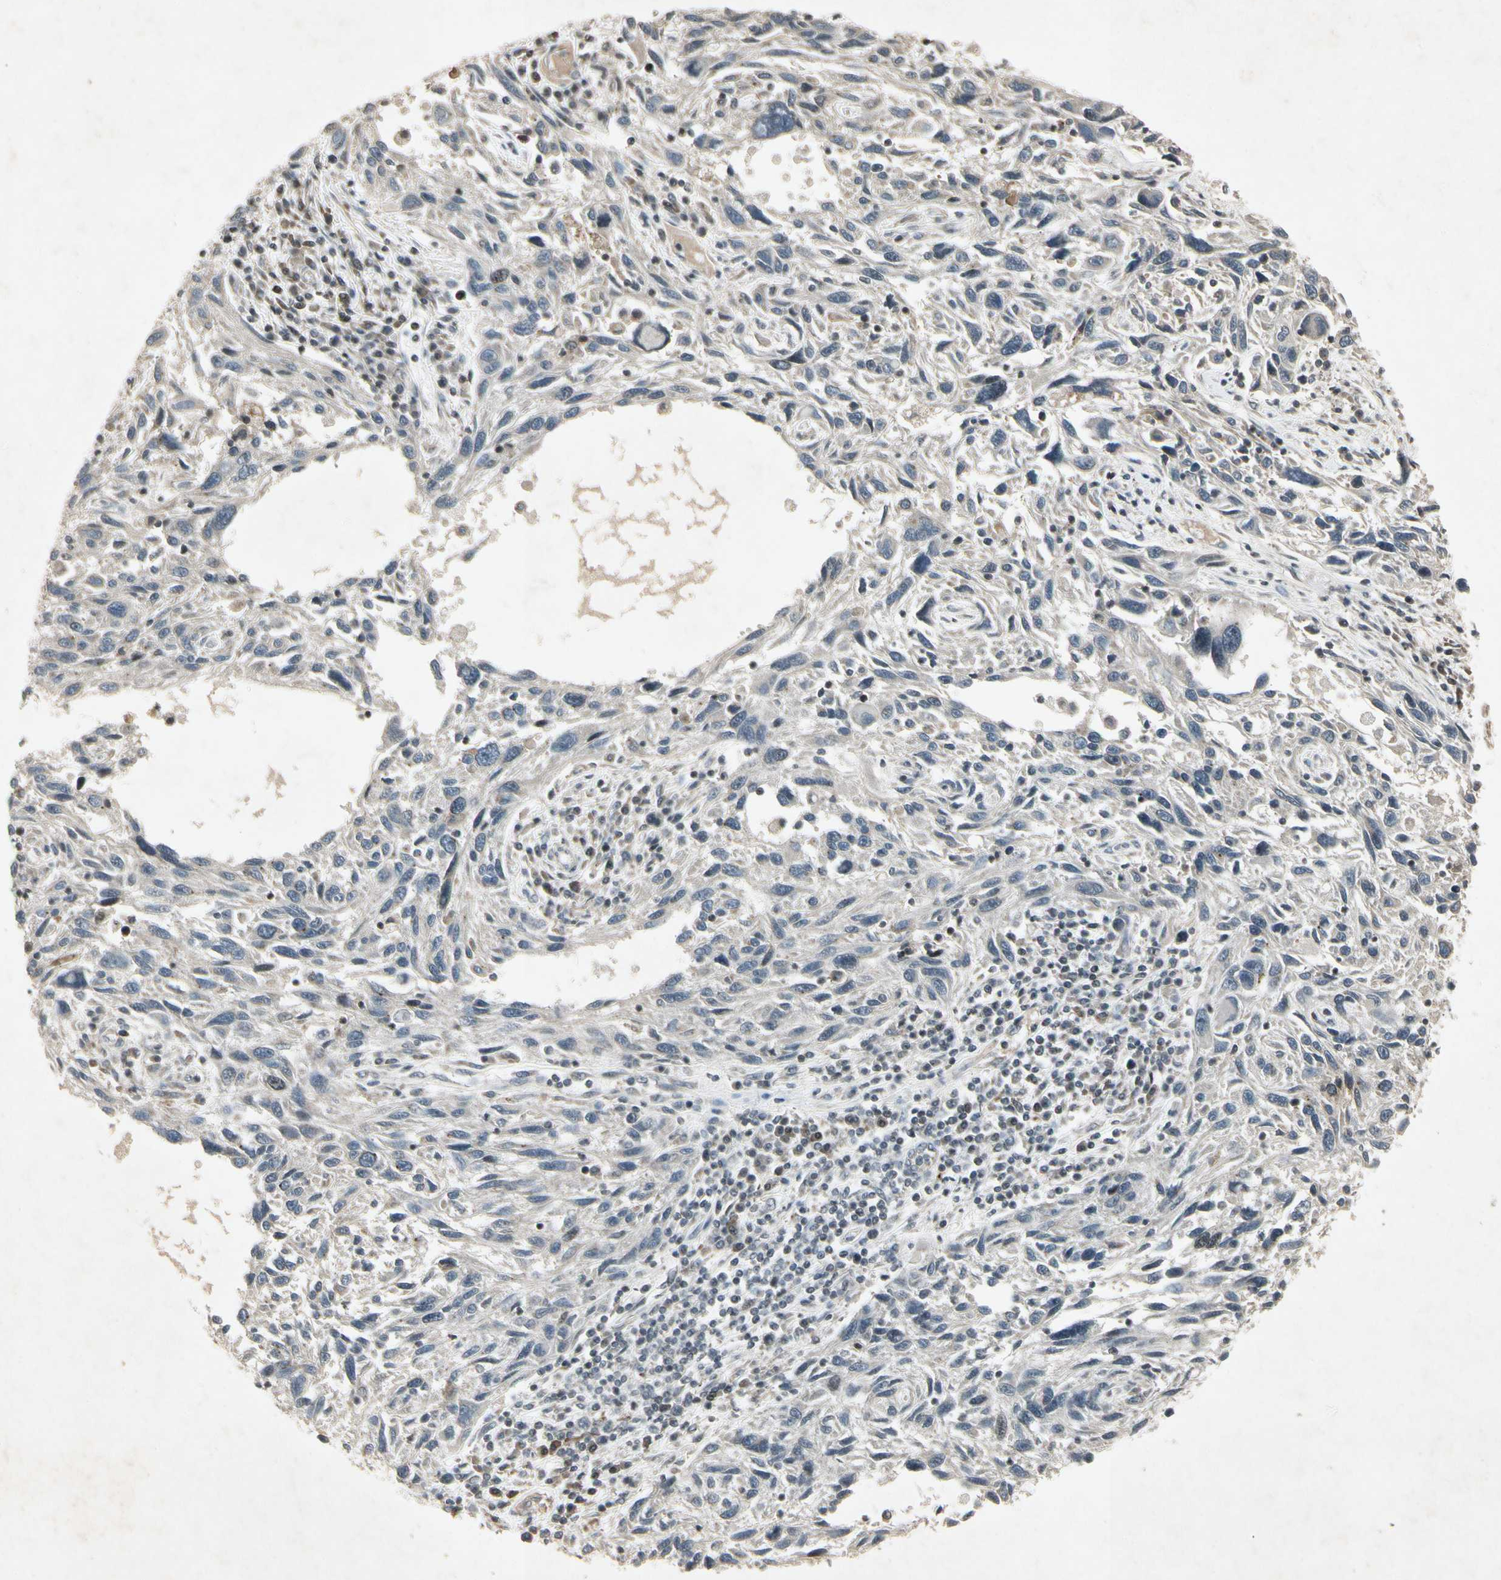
{"staining": {"intensity": "negative", "quantity": "none", "location": "none"}, "tissue": "melanoma", "cell_type": "Tumor cells", "image_type": "cancer", "snomed": [{"axis": "morphology", "description": "Malignant melanoma, NOS"}, {"axis": "topography", "description": "Skin"}], "caption": "Tumor cells show no significant protein positivity in melanoma.", "gene": "TEK", "patient": {"sex": "male", "age": 53}}